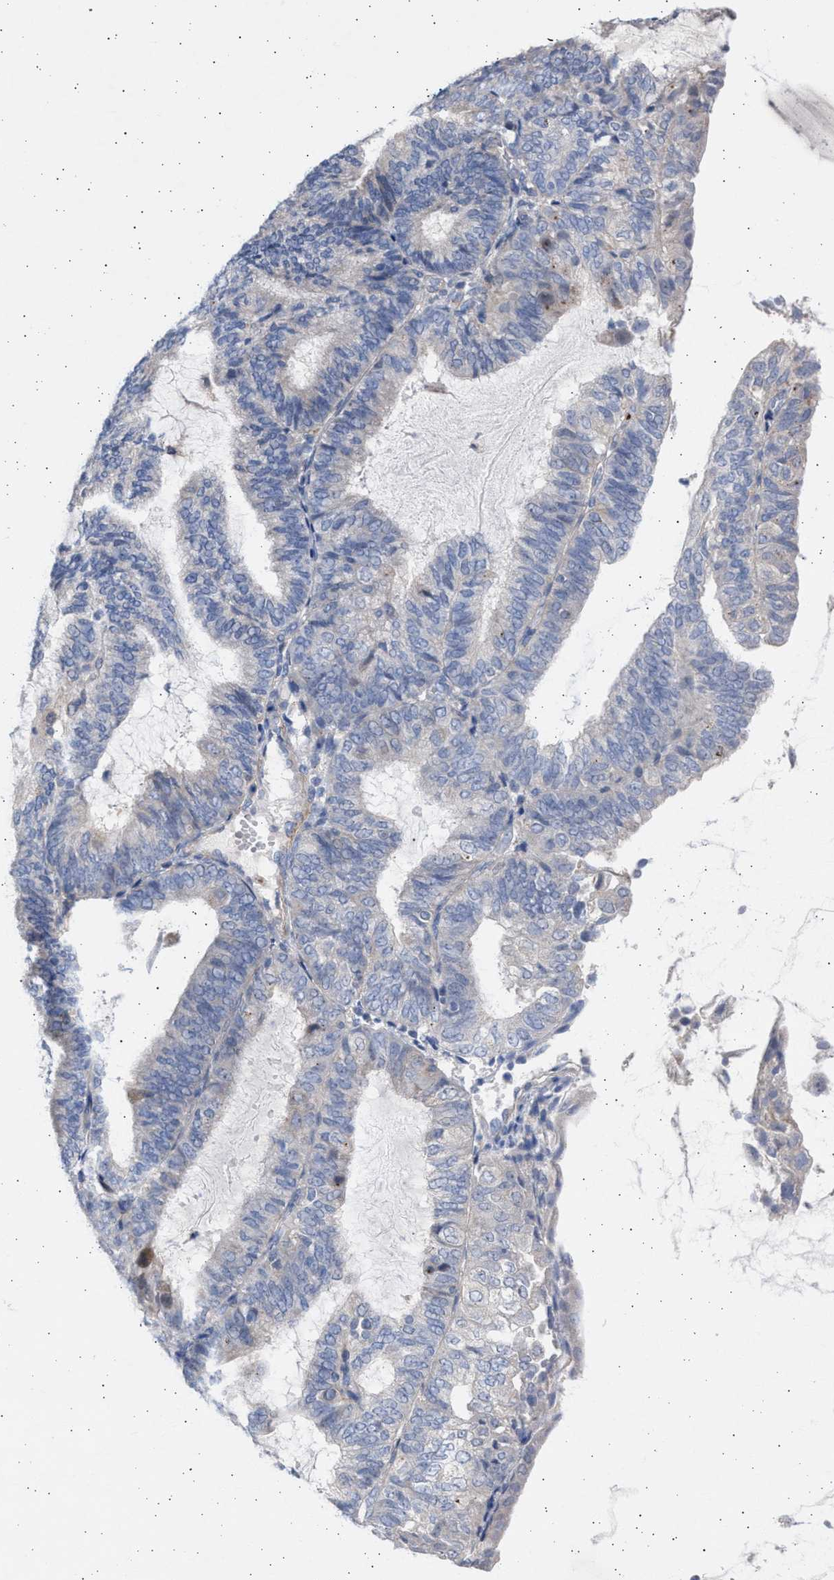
{"staining": {"intensity": "negative", "quantity": "none", "location": "none"}, "tissue": "endometrial cancer", "cell_type": "Tumor cells", "image_type": "cancer", "snomed": [{"axis": "morphology", "description": "Adenocarcinoma, NOS"}, {"axis": "topography", "description": "Endometrium"}], "caption": "An IHC histopathology image of endometrial cancer (adenocarcinoma) is shown. There is no staining in tumor cells of endometrial cancer (adenocarcinoma).", "gene": "NBR1", "patient": {"sex": "female", "age": 81}}